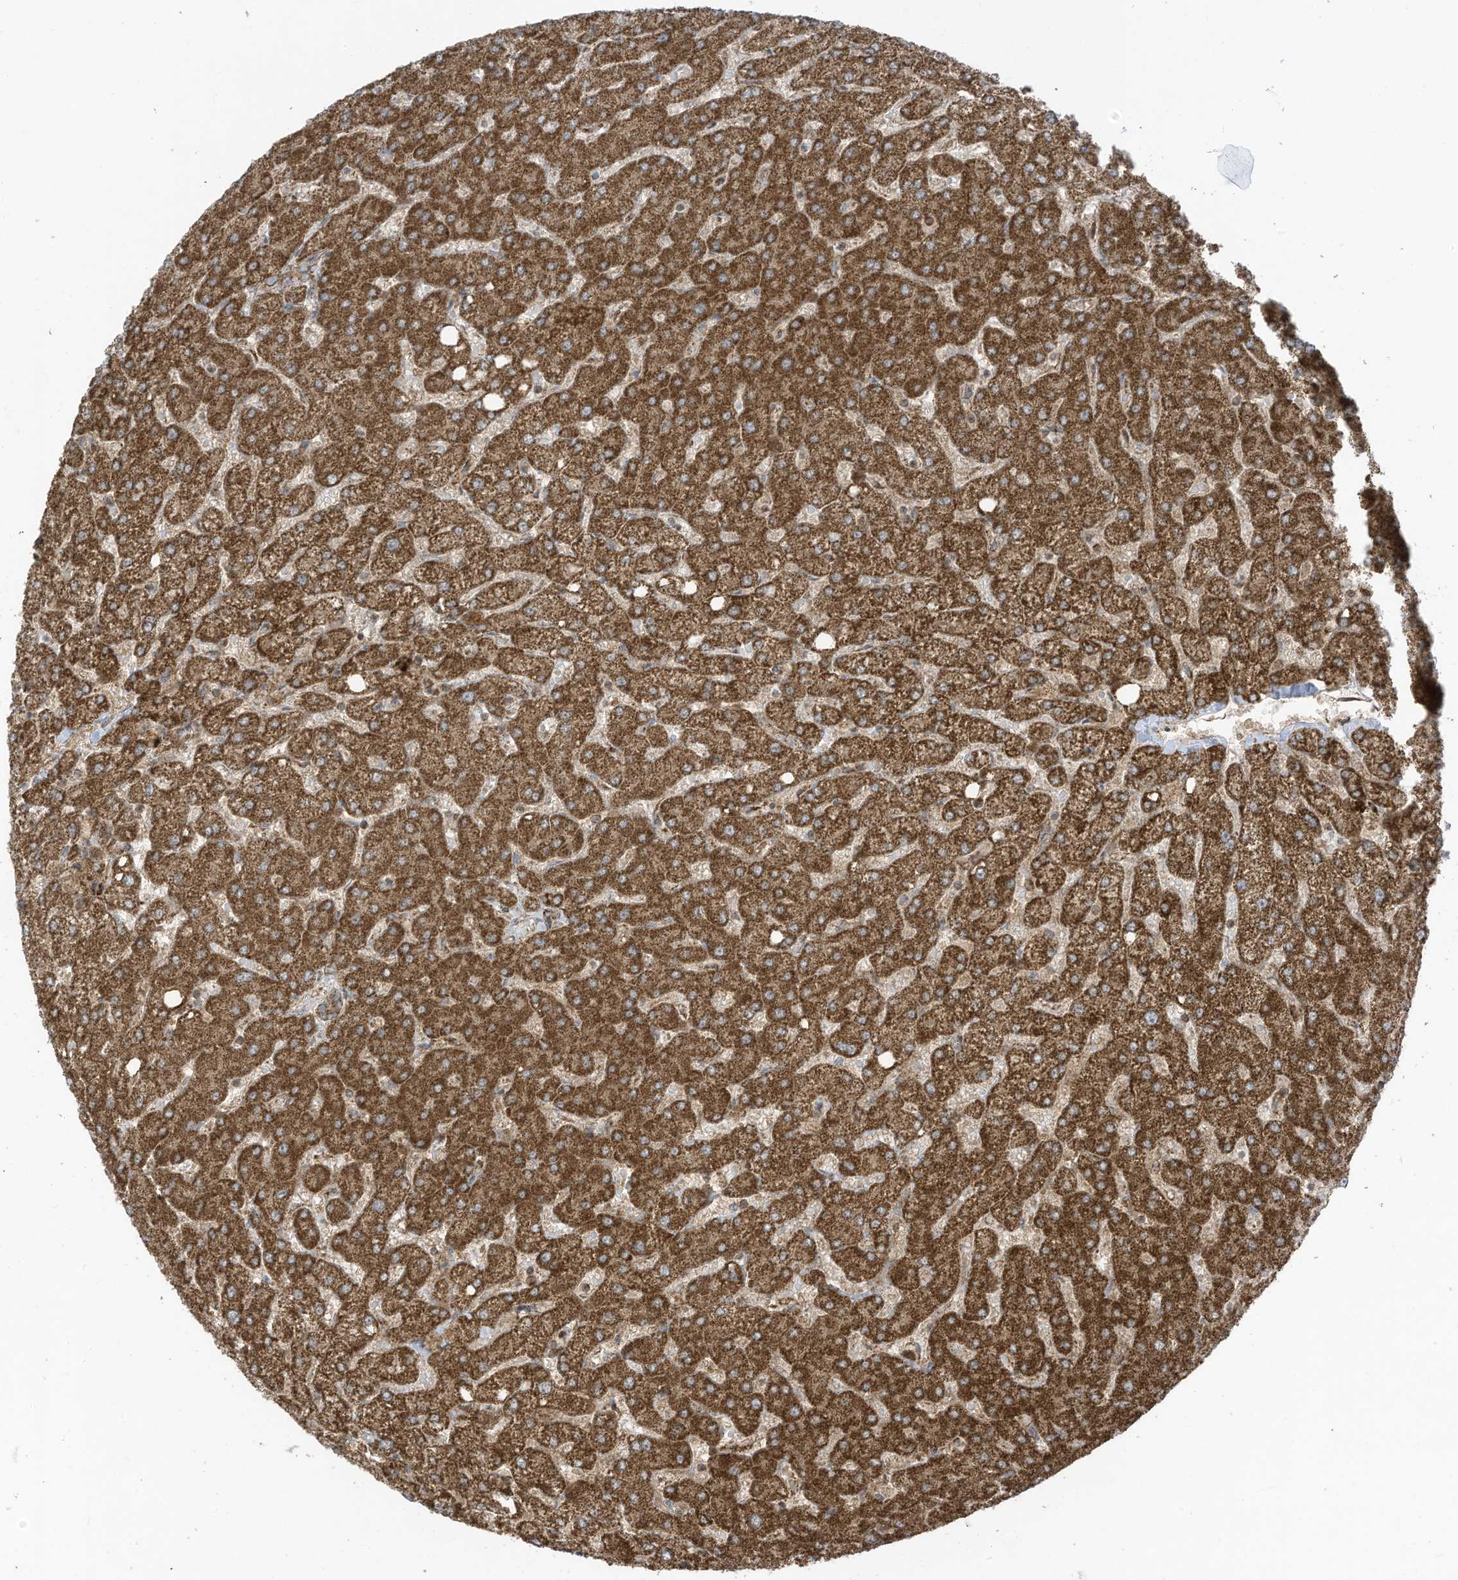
{"staining": {"intensity": "strong", "quantity": ">75%", "location": "cytoplasmic/membranous"}, "tissue": "liver", "cell_type": "Hepatocytes", "image_type": "normal", "snomed": [{"axis": "morphology", "description": "Normal tissue, NOS"}, {"axis": "topography", "description": "Liver"}], "caption": "About >75% of hepatocytes in unremarkable human liver reveal strong cytoplasmic/membranous protein expression as visualized by brown immunohistochemical staining.", "gene": "REPS1", "patient": {"sex": "female", "age": 54}}